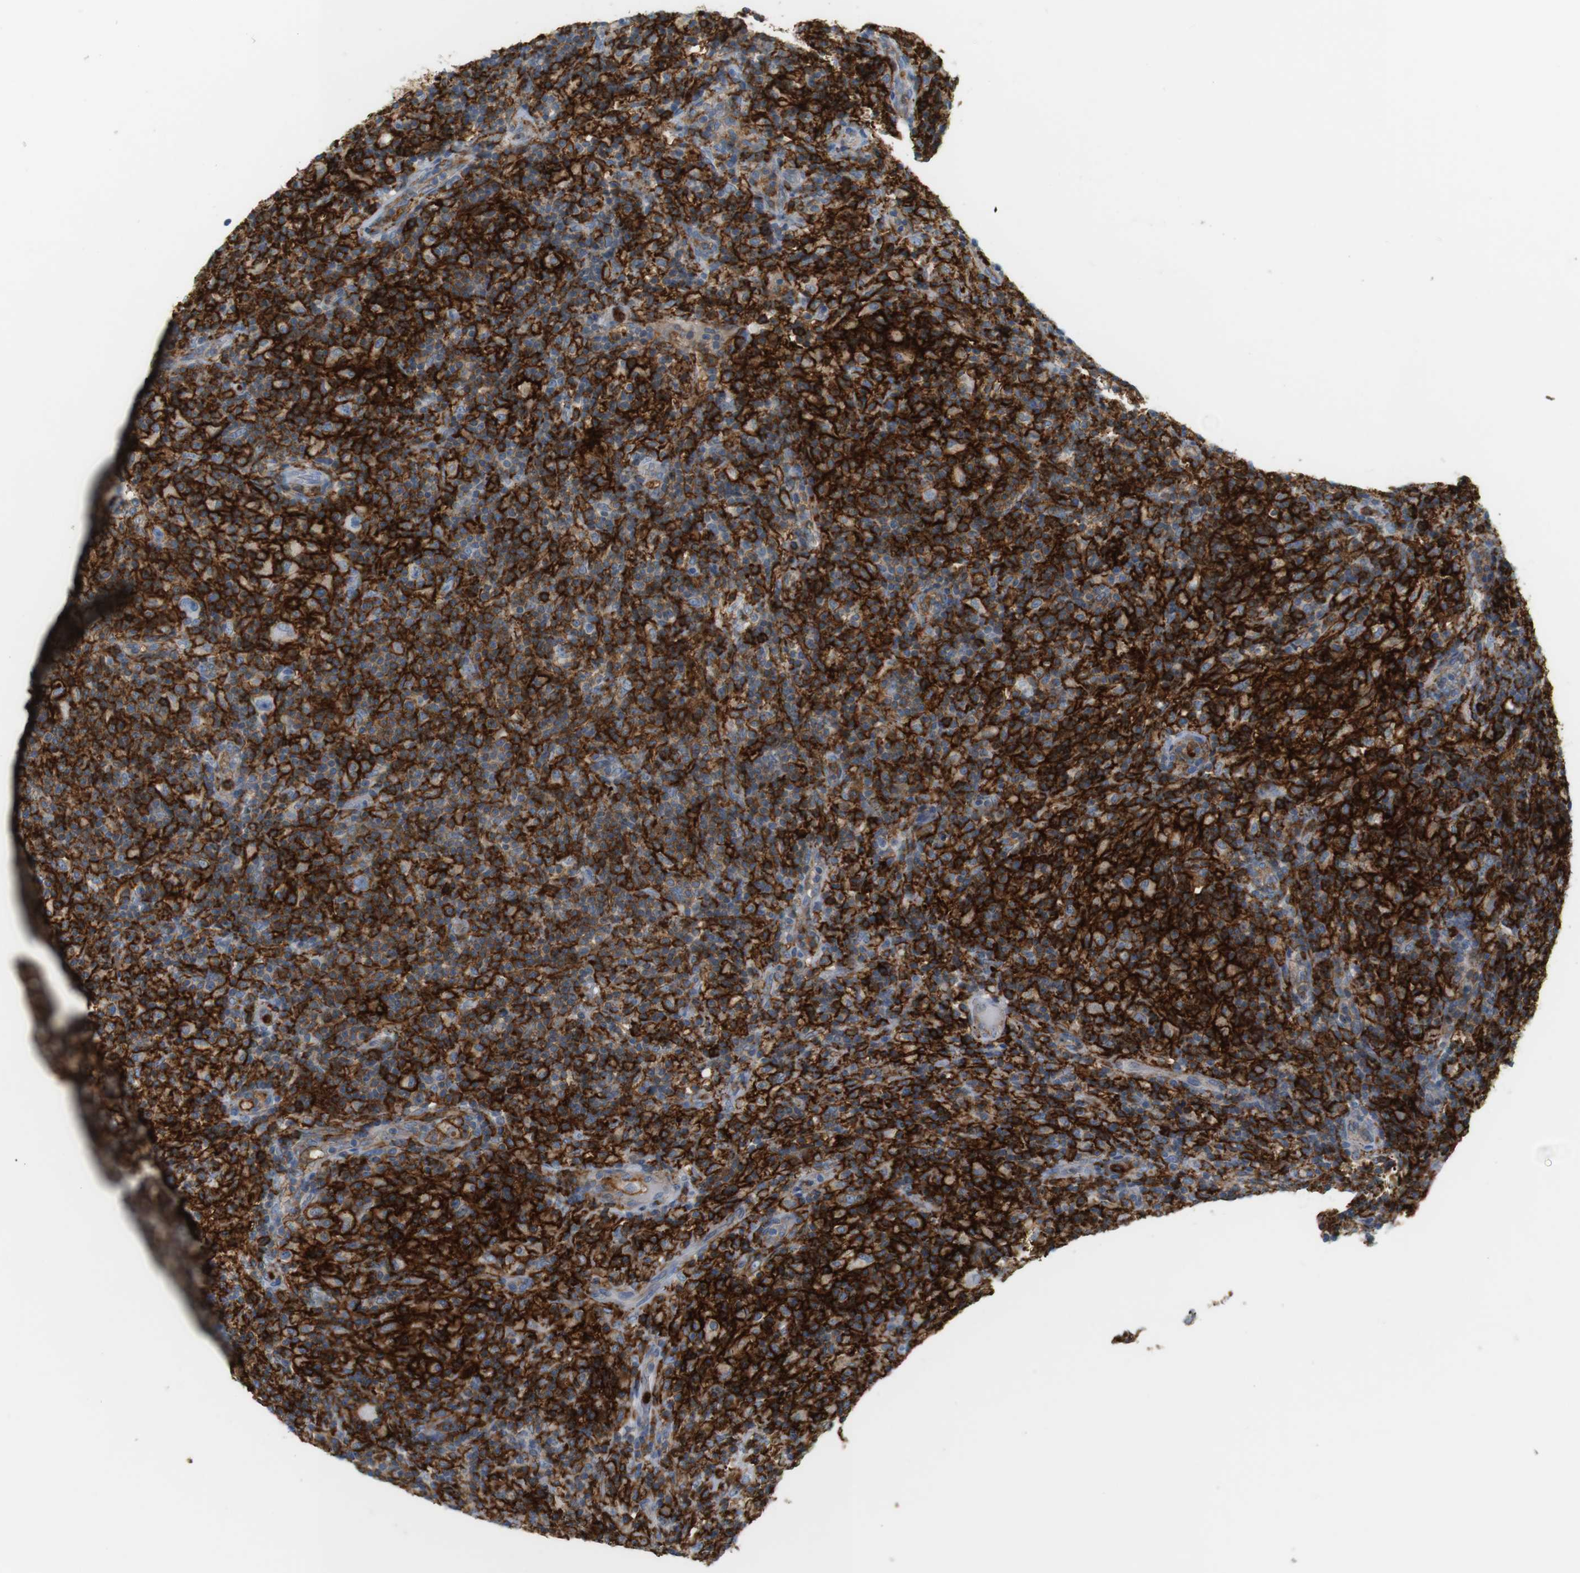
{"staining": {"intensity": "negative", "quantity": "none", "location": "none"}, "tissue": "lymphoma", "cell_type": "Tumor cells", "image_type": "cancer", "snomed": [{"axis": "morphology", "description": "Hodgkin's disease, NOS"}, {"axis": "topography", "description": "Lymph node"}], "caption": "Immunohistochemical staining of human Hodgkin's disease shows no significant staining in tumor cells.", "gene": "SIRPA", "patient": {"sex": "male", "age": 70}}